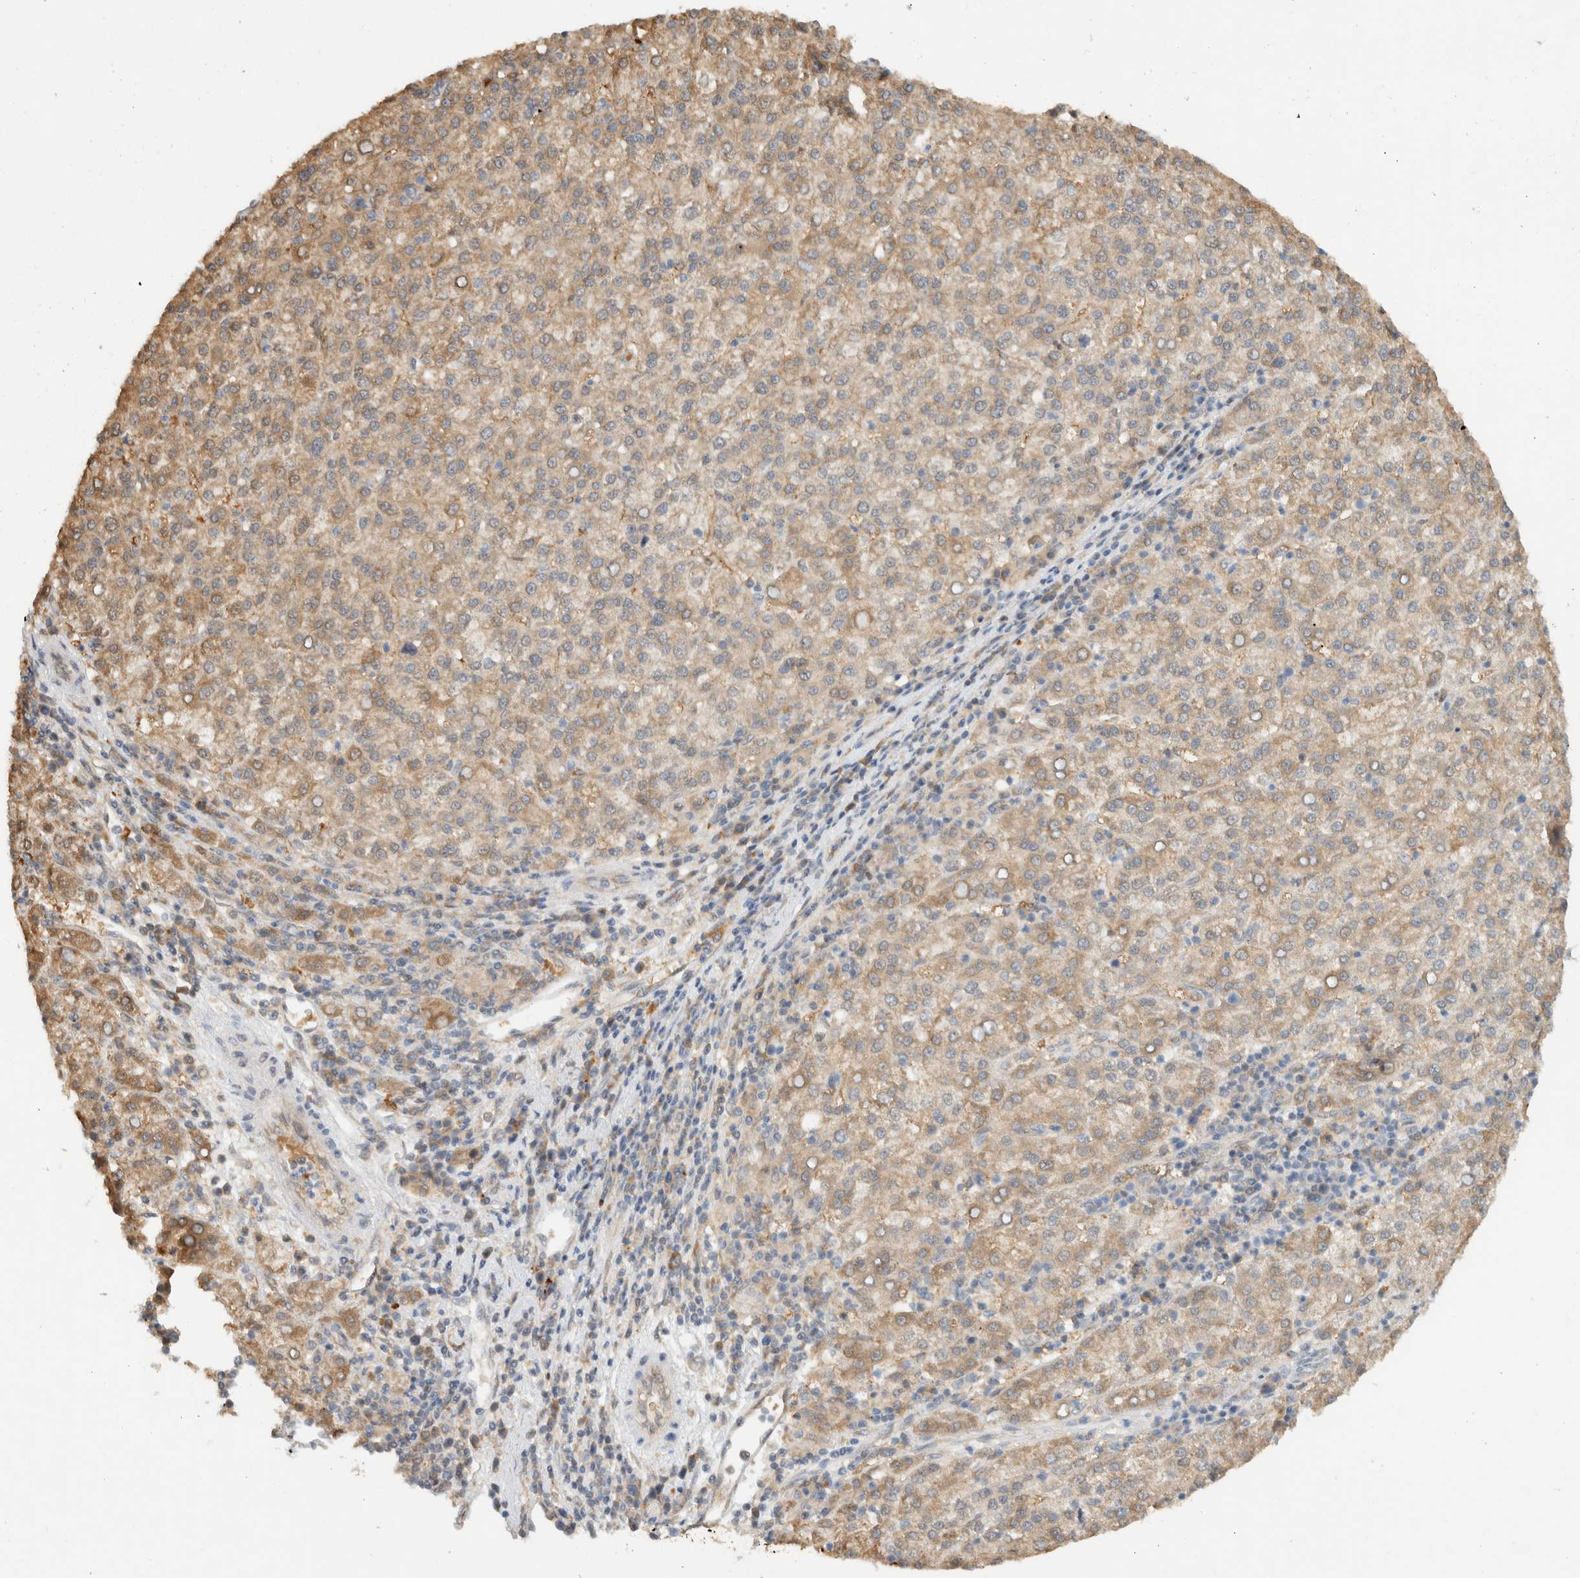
{"staining": {"intensity": "weak", "quantity": ">75%", "location": "cytoplasmic/membranous"}, "tissue": "liver cancer", "cell_type": "Tumor cells", "image_type": "cancer", "snomed": [{"axis": "morphology", "description": "Carcinoma, Hepatocellular, NOS"}, {"axis": "topography", "description": "Liver"}], "caption": "Liver hepatocellular carcinoma stained with a brown dye demonstrates weak cytoplasmic/membranous positive staining in approximately >75% of tumor cells.", "gene": "CA13", "patient": {"sex": "female", "age": 58}}